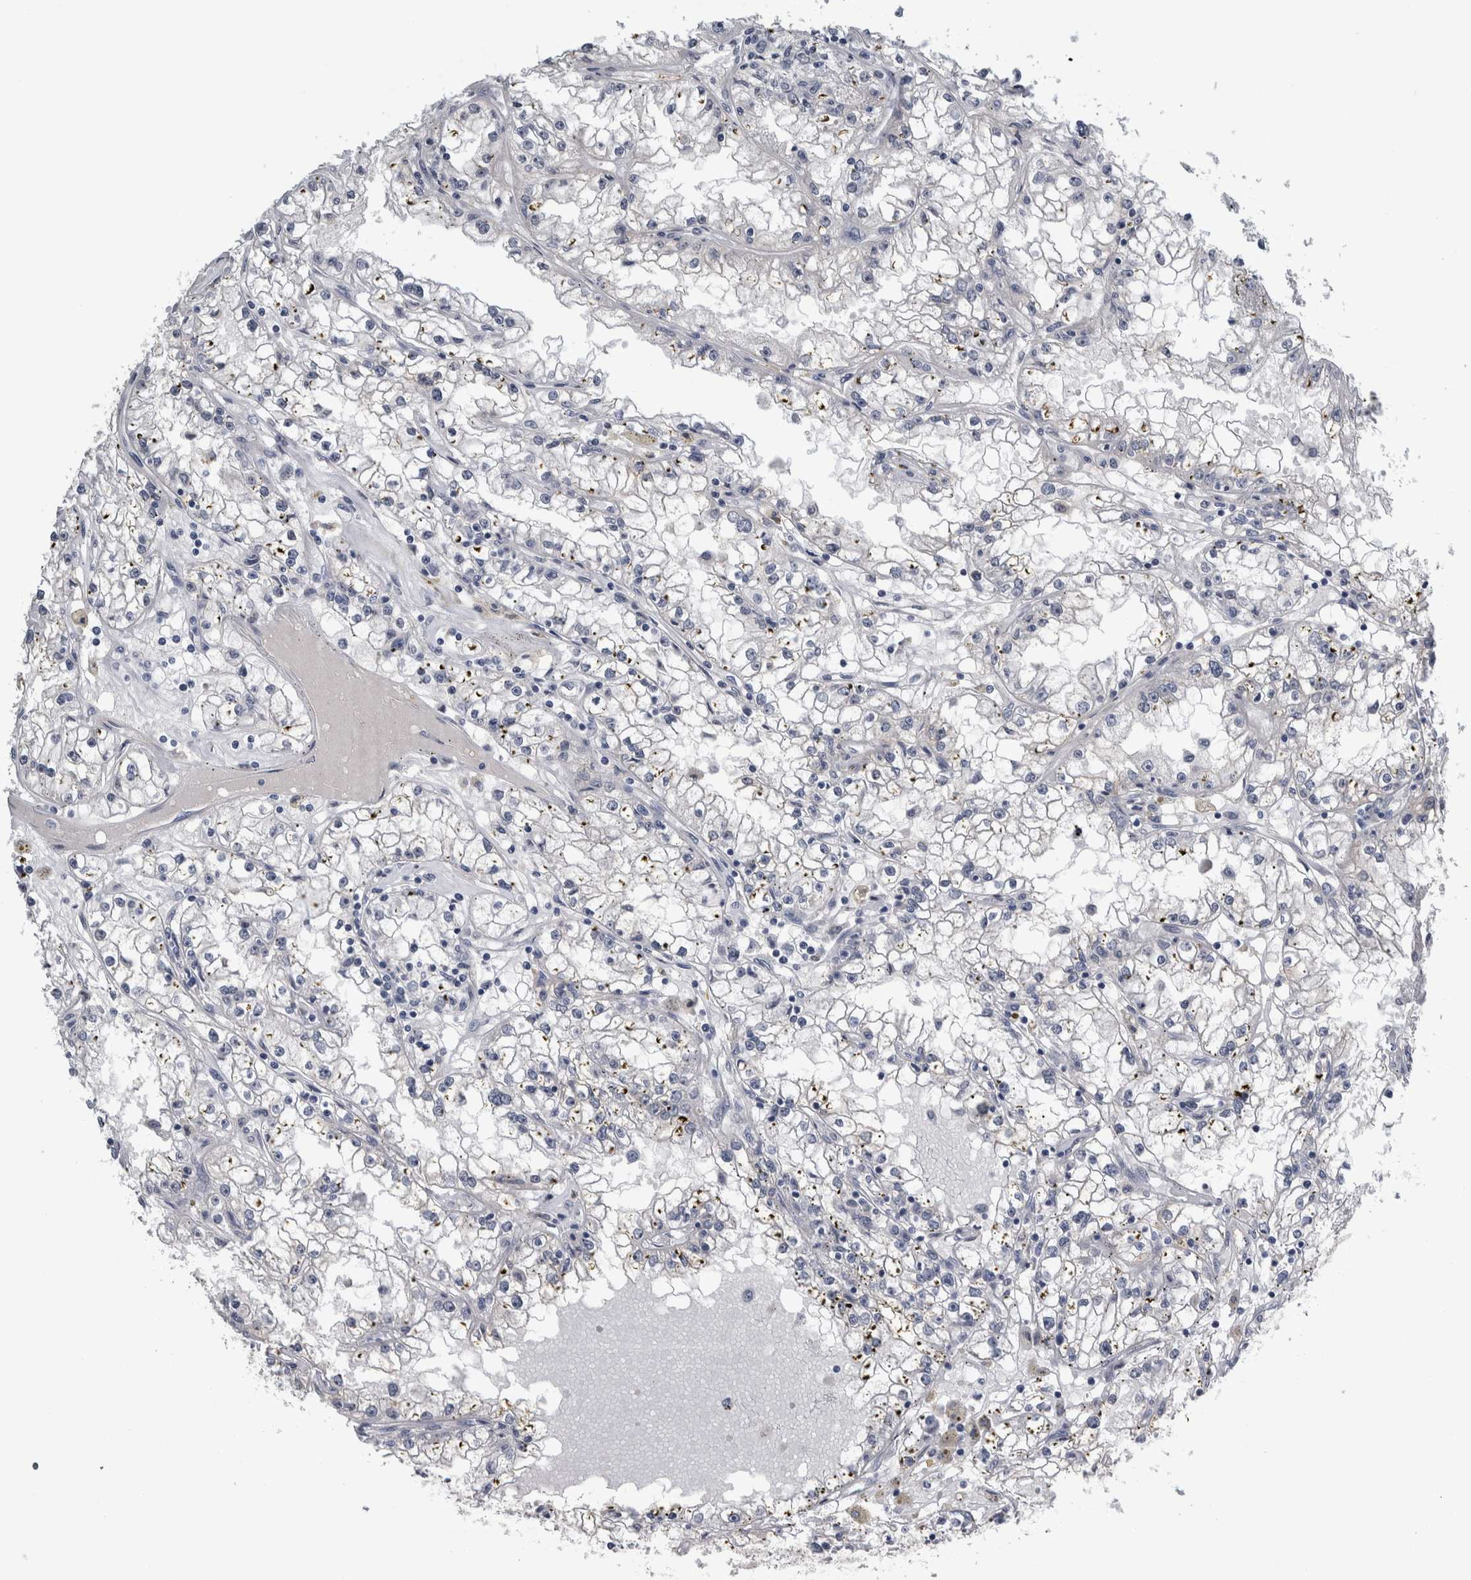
{"staining": {"intensity": "negative", "quantity": "none", "location": "none"}, "tissue": "renal cancer", "cell_type": "Tumor cells", "image_type": "cancer", "snomed": [{"axis": "morphology", "description": "Adenocarcinoma, NOS"}, {"axis": "topography", "description": "Kidney"}], "caption": "Adenocarcinoma (renal) stained for a protein using immunohistochemistry (IHC) displays no expression tumor cells.", "gene": "COL14A1", "patient": {"sex": "male", "age": 56}}